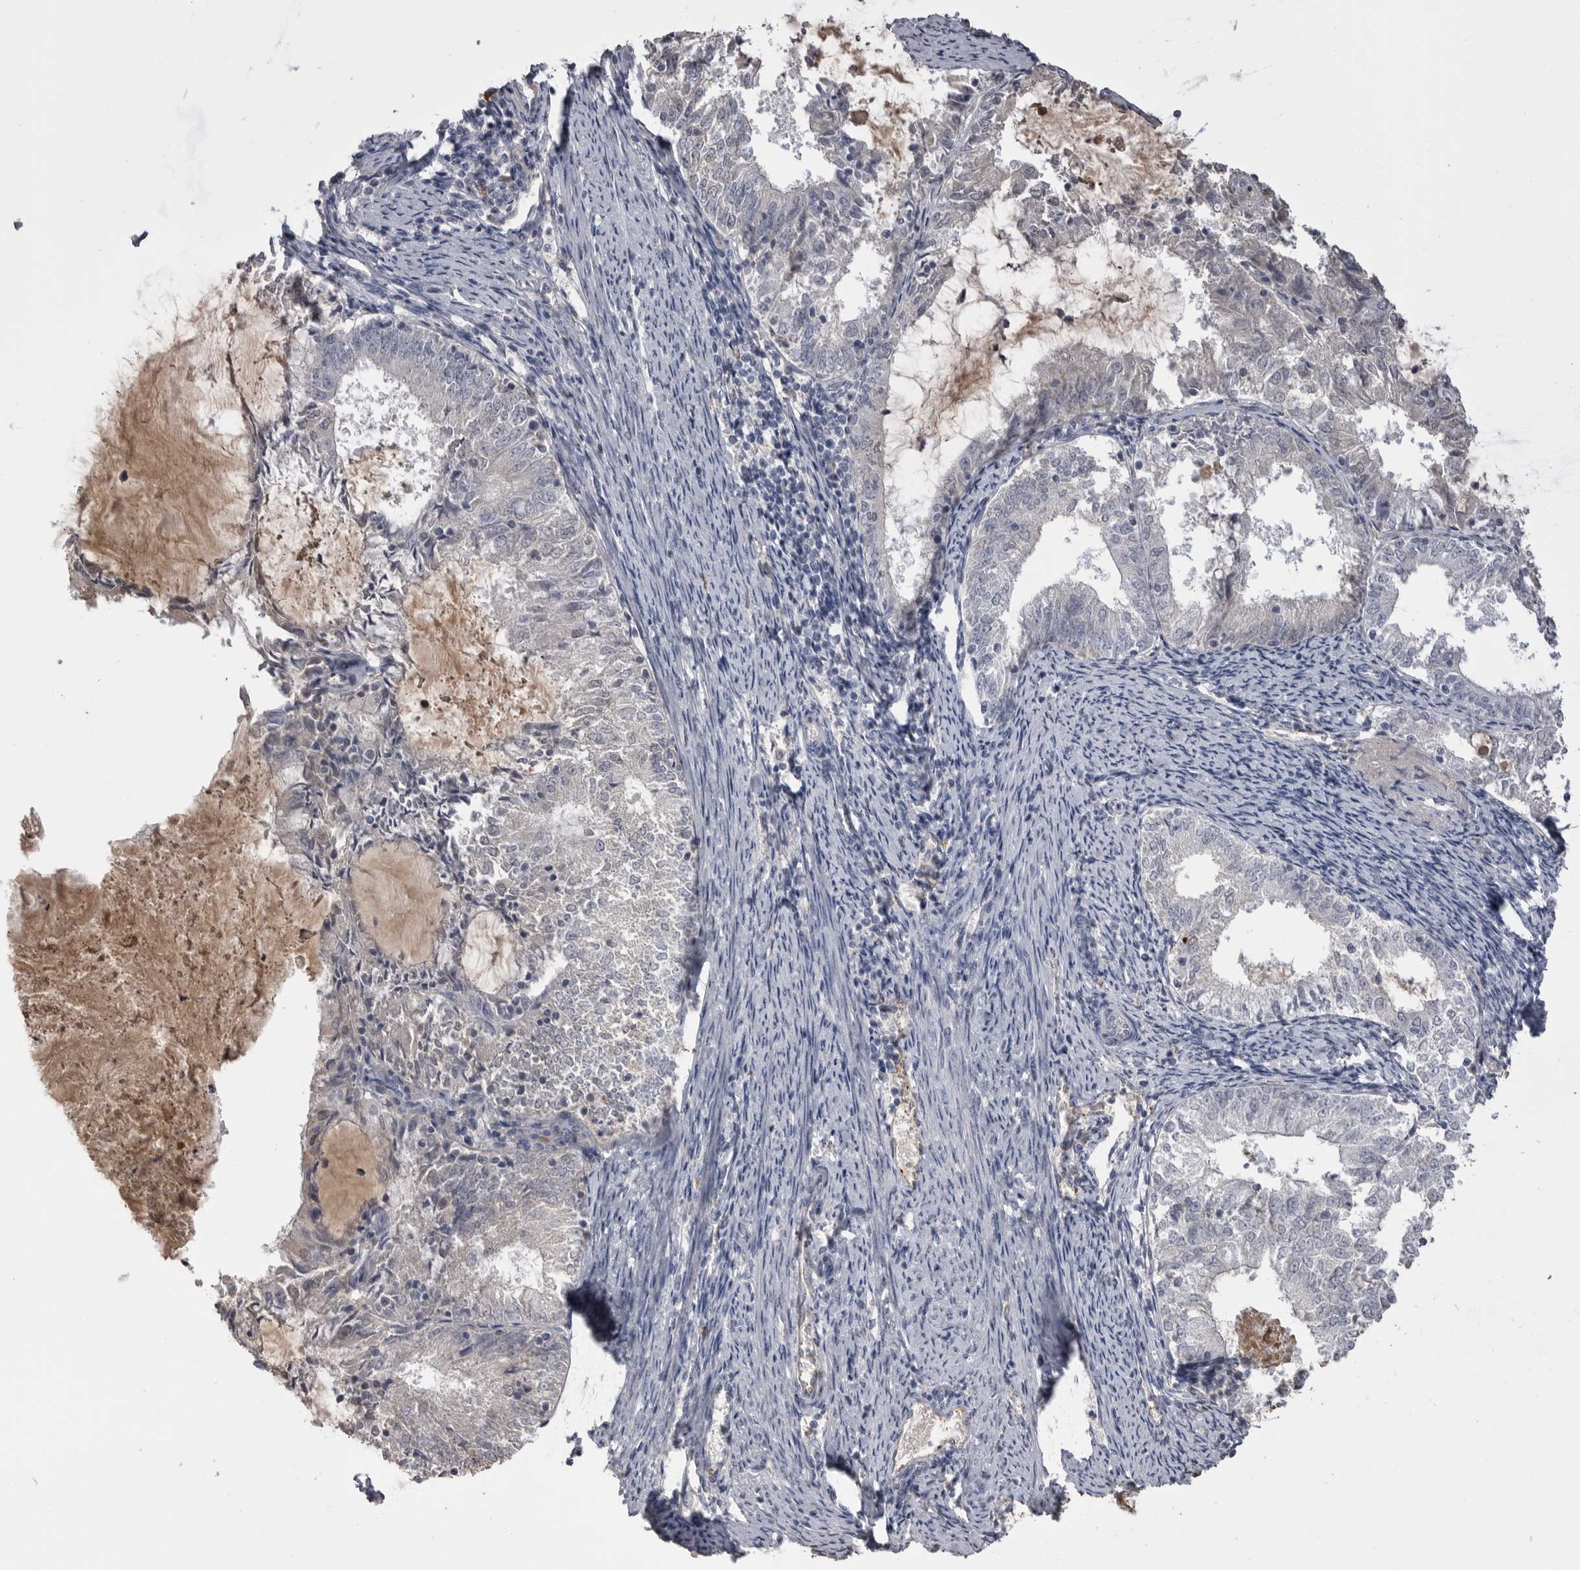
{"staining": {"intensity": "negative", "quantity": "none", "location": "none"}, "tissue": "endometrial cancer", "cell_type": "Tumor cells", "image_type": "cancer", "snomed": [{"axis": "morphology", "description": "Adenocarcinoma, NOS"}, {"axis": "topography", "description": "Endometrium"}], "caption": "An IHC photomicrograph of endometrial cancer (adenocarcinoma) is shown. There is no staining in tumor cells of endometrial cancer (adenocarcinoma).", "gene": "AHSG", "patient": {"sex": "female", "age": 57}}